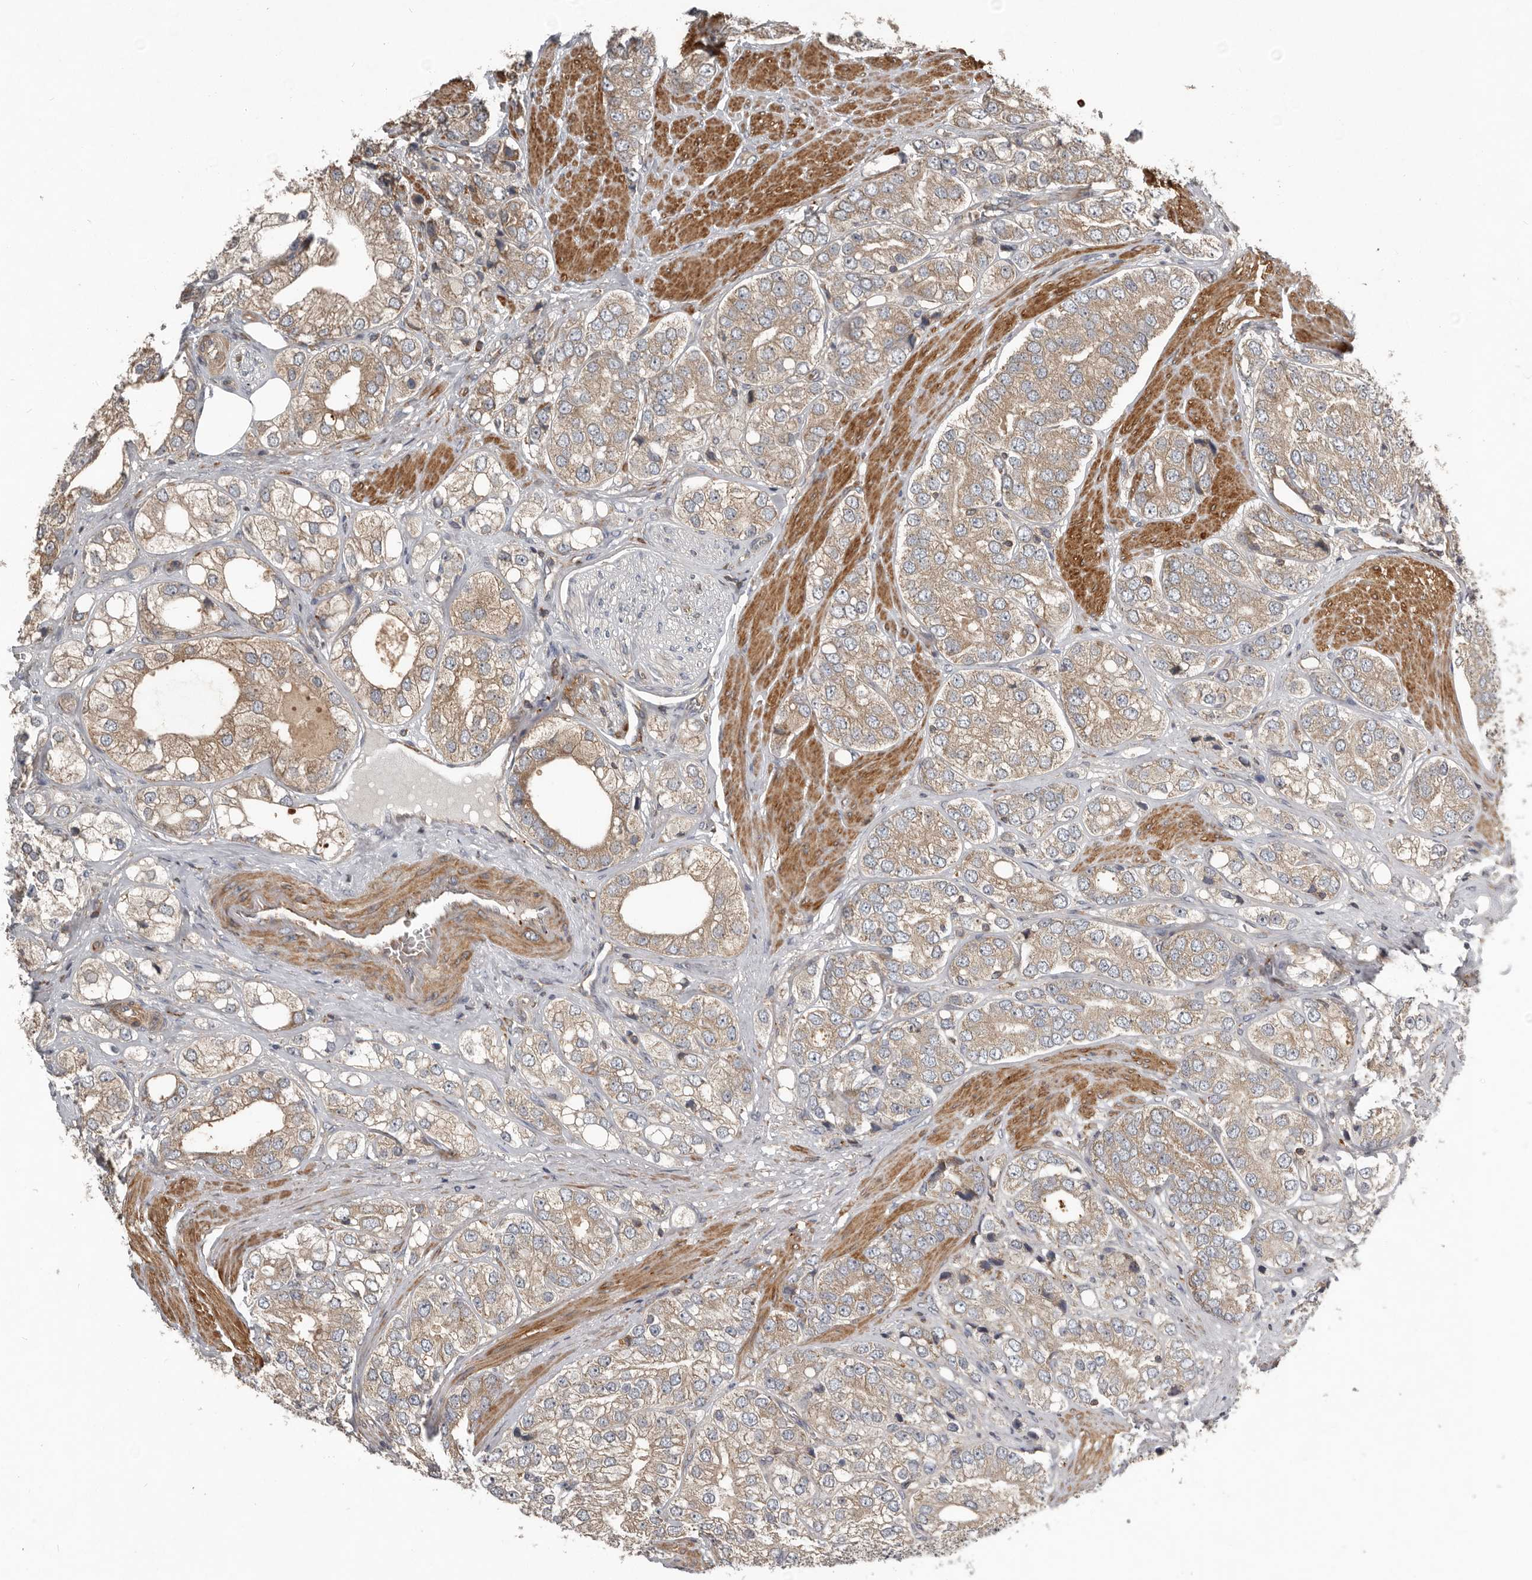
{"staining": {"intensity": "weak", "quantity": ">75%", "location": "cytoplasmic/membranous"}, "tissue": "prostate cancer", "cell_type": "Tumor cells", "image_type": "cancer", "snomed": [{"axis": "morphology", "description": "Adenocarcinoma, High grade"}, {"axis": "topography", "description": "Prostate"}], "caption": "Immunohistochemical staining of human prostate adenocarcinoma (high-grade) displays weak cytoplasmic/membranous protein positivity in about >75% of tumor cells.", "gene": "FBXO31", "patient": {"sex": "male", "age": 50}}